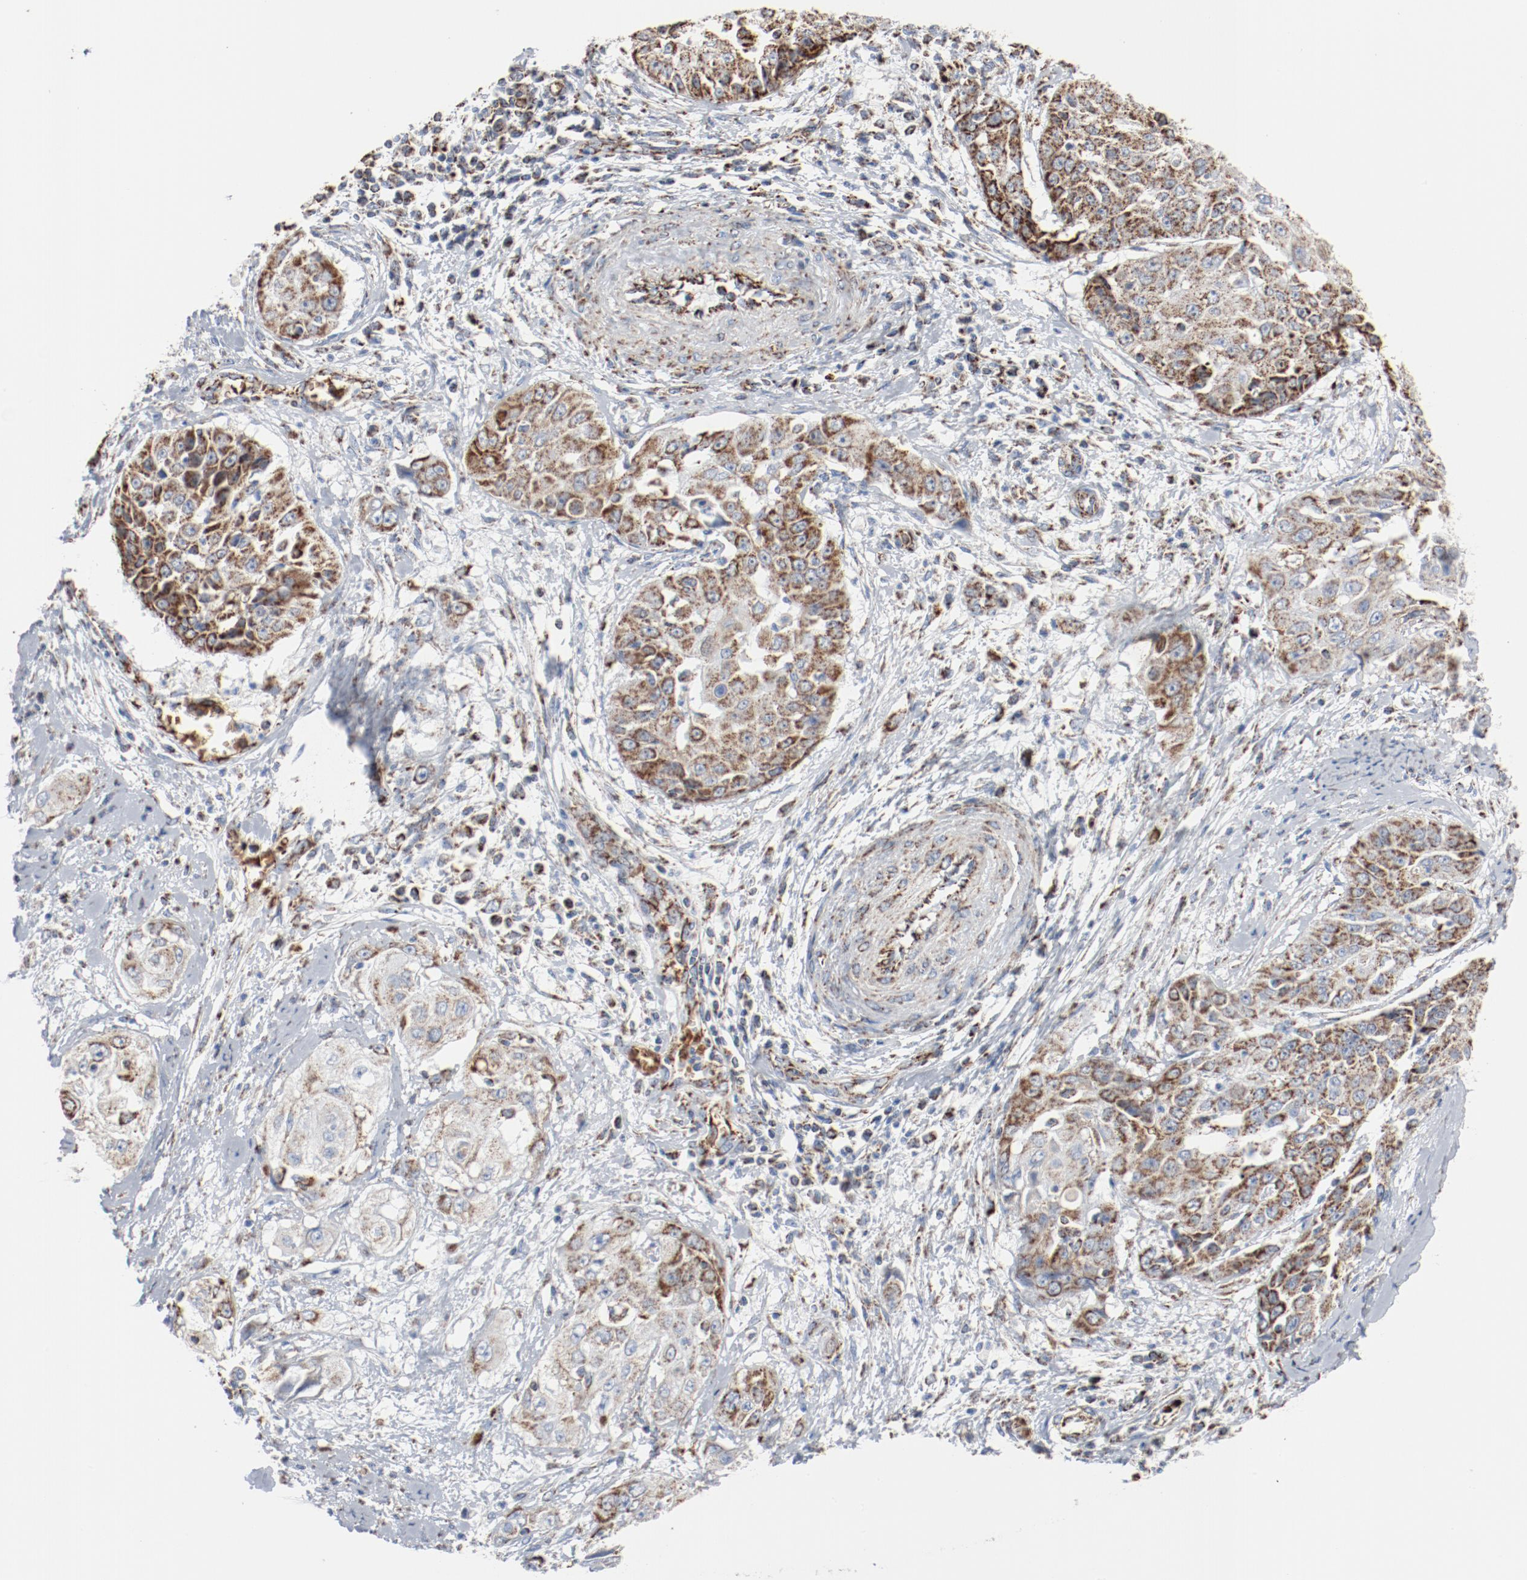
{"staining": {"intensity": "strong", "quantity": ">75%", "location": "cytoplasmic/membranous"}, "tissue": "cervical cancer", "cell_type": "Tumor cells", "image_type": "cancer", "snomed": [{"axis": "morphology", "description": "Squamous cell carcinoma, NOS"}, {"axis": "topography", "description": "Cervix"}], "caption": "Tumor cells display high levels of strong cytoplasmic/membranous staining in approximately >75% of cells in squamous cell carcinoma (cervical).", "gene": "NDUFB8", "patient": {"sex": "female", "age": 64}}